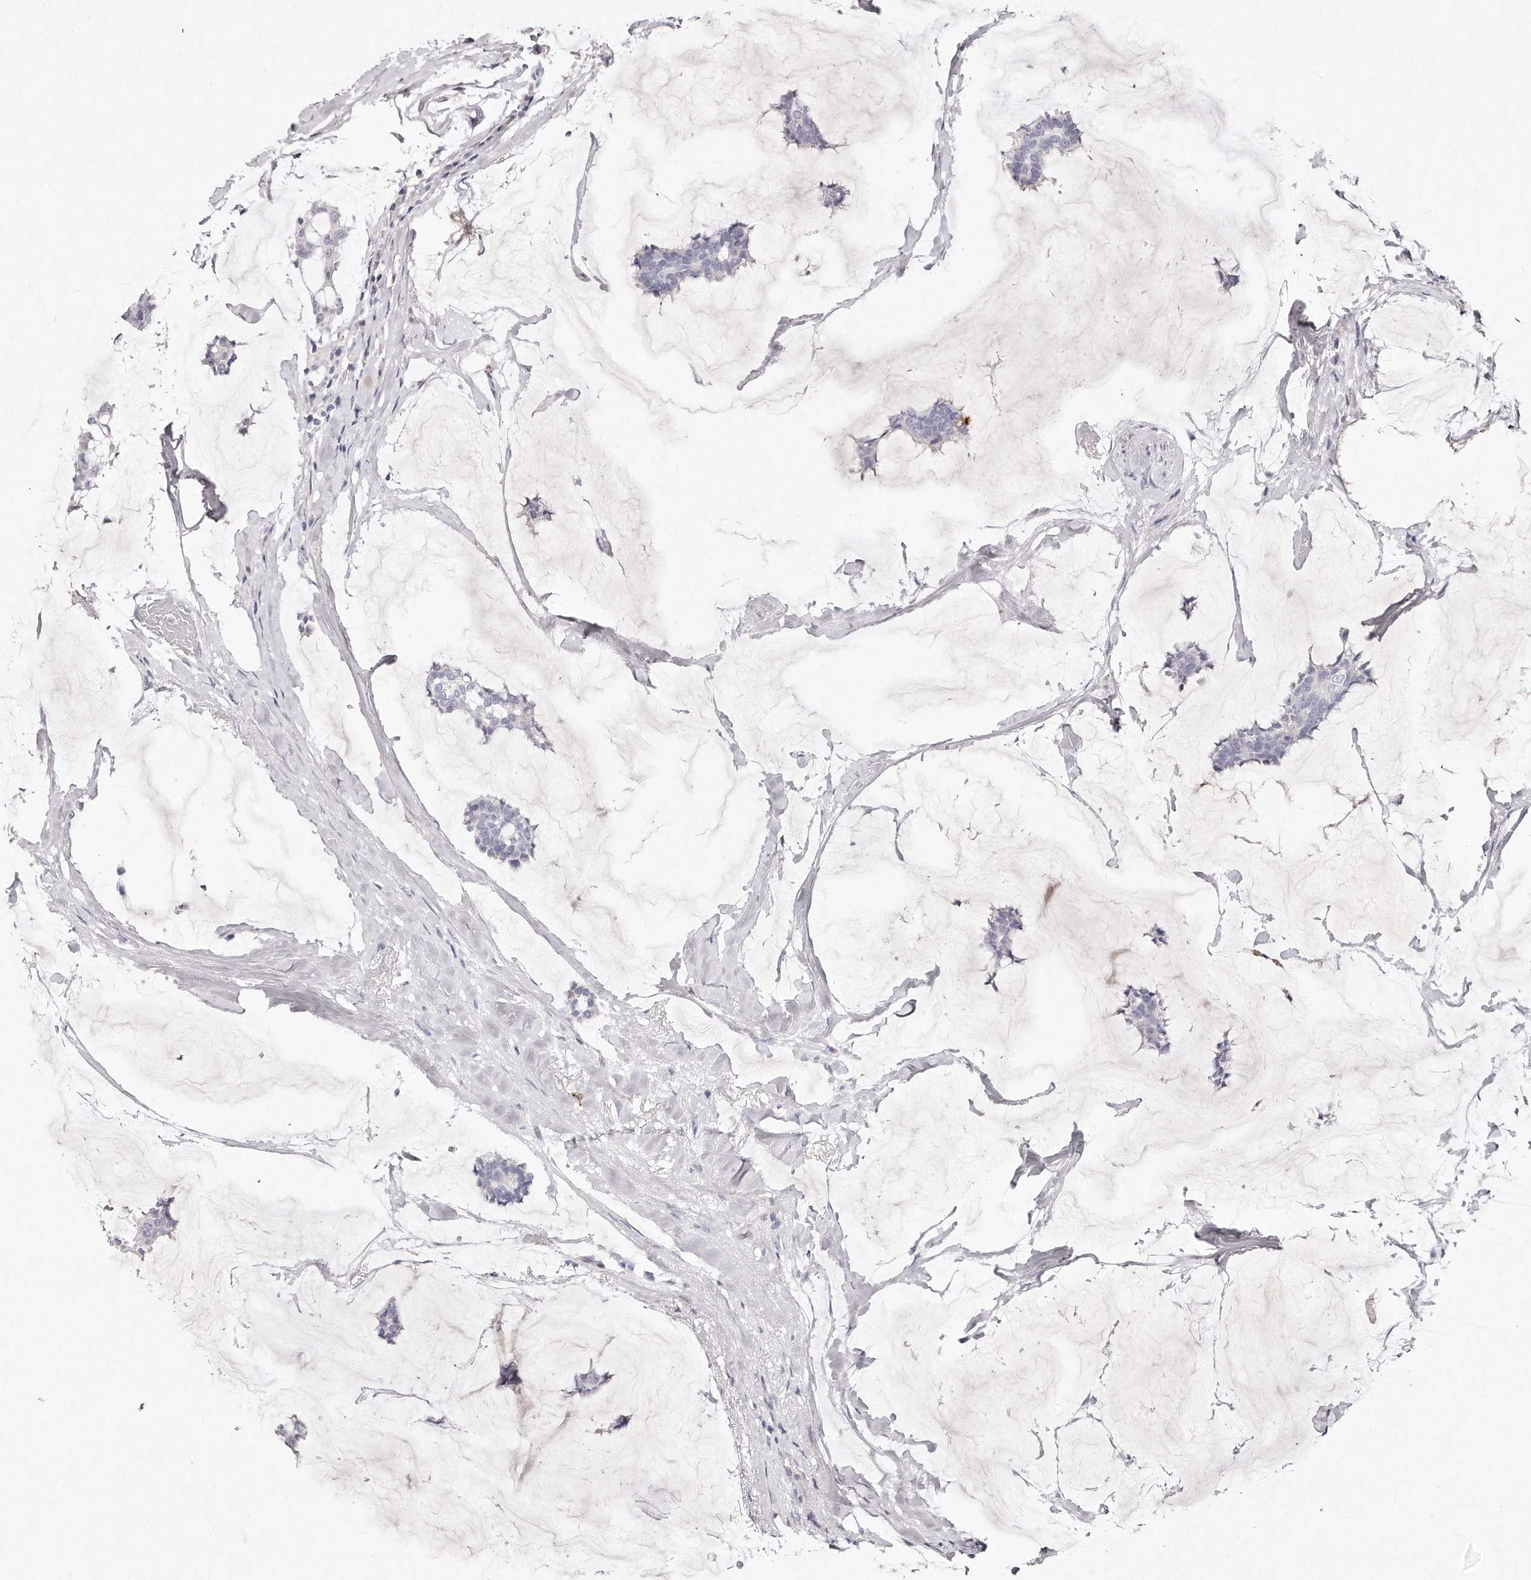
{"staining": {"intensity": "negative", "quantity": "none", "location": "none"}, "tissue": "breast cancer", "cell_type": "Tumor cells", "image_type": "cancer", "snomed": [{"axis": "morphology", "description": "Duct carcinoma"}, {"axis": "topography", "description": "Breast"}], "caption": "Tumor cells are negative for brown protein staining in breast cancer (invasive ductal carcinoma).", "gene": "GDA", "patient": {"sex": "female", "age": 93}}